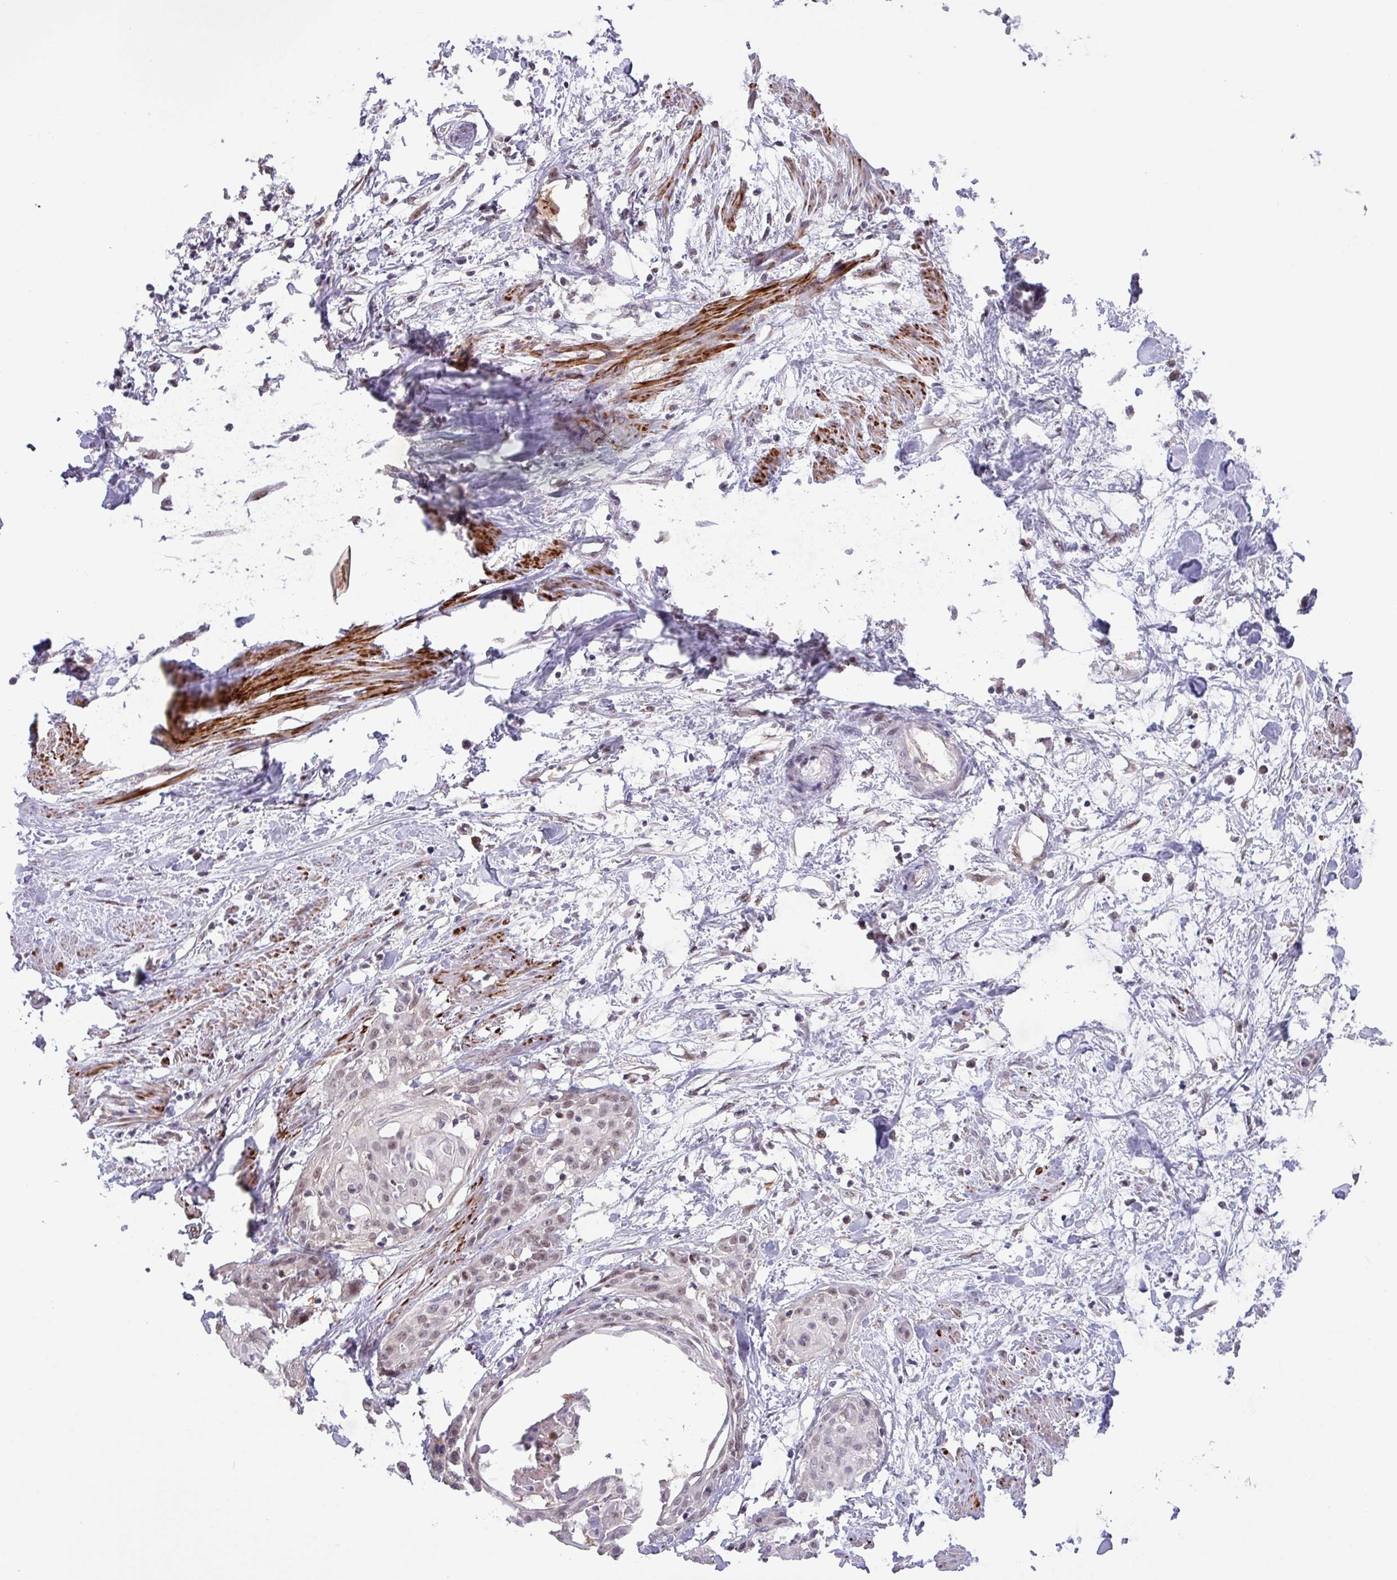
{"staining": {"intensity": "weak", "quantity": "<25%", "location": "nuclear"}, "tissue": "cervical cancer", "cell_type": "Tumor cells", "image_type": "cancer", "snomed": [{"axis": "morphology", "description": "Squamous cell carcinoma, NOS"}, {"axis": "topography", "description": "Cervix"}], "caption": "Tumor cells are negative for protein expression in human cervical cancer.", "gene": "RIPPLY1", "patient": {"sex": "female", "age": 57}}